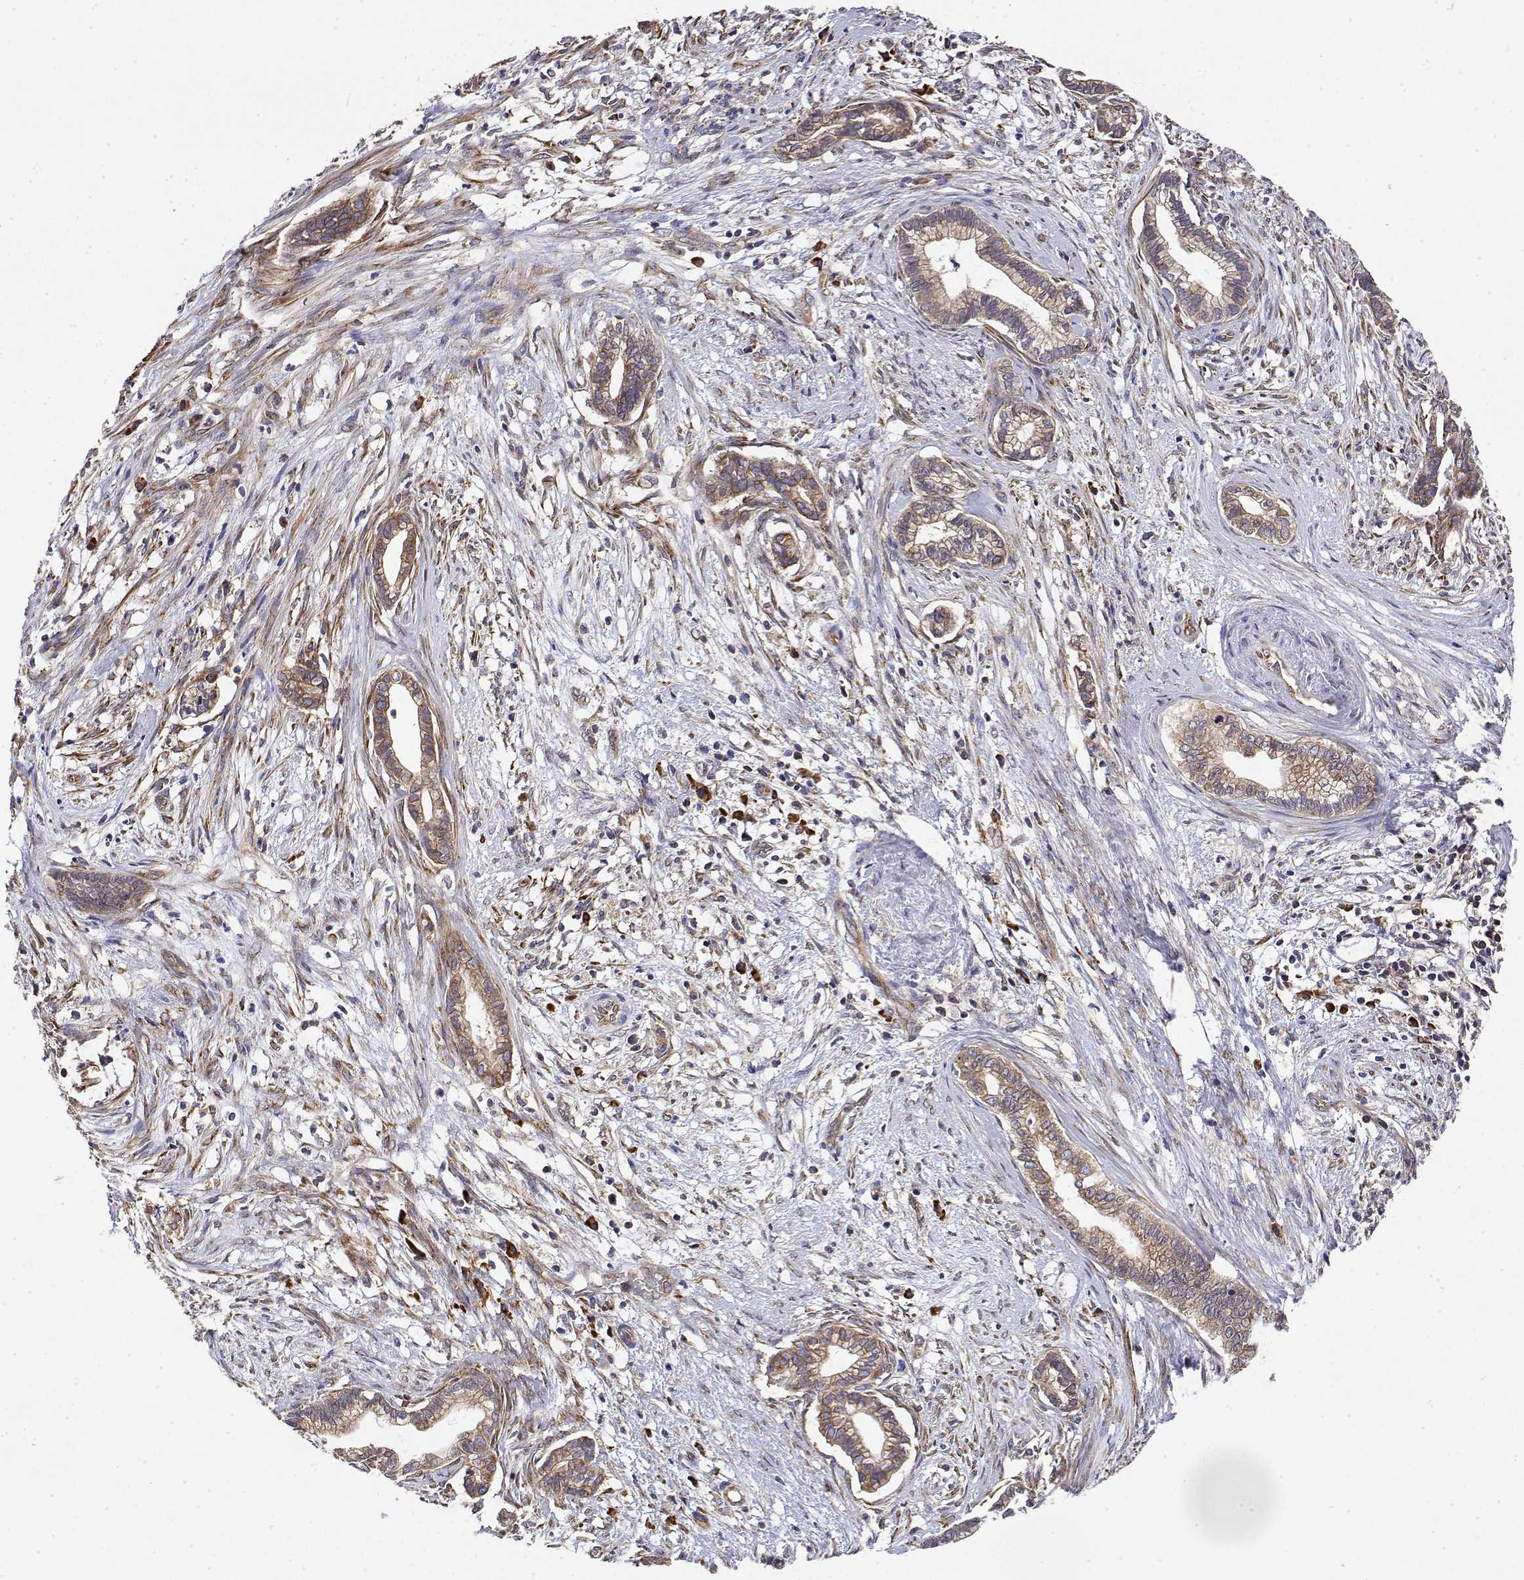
{"staining": {"intensity": "moderate", "quantity": ">75%", "location": "cytoplasmic/membranous"}, "tissue": "cervical cancer", "cell_type": "Tumor cells", "image_type": "cancer", "snomed": [{"axis": "morphology", "description": "Adenocarcinoma, NOS"}, {"axis": "topography", "description": "Cervix"}], "caption": "DAB (3,3'-diaminobenzidine) immunohistochemical staining of human cervical cancer demonstrates moderate cytoplasmic/membranous protein expression in about >75% of tumor cells.", "gene": "EEF1G", "patient": {"sex": "female", "age": 62}}